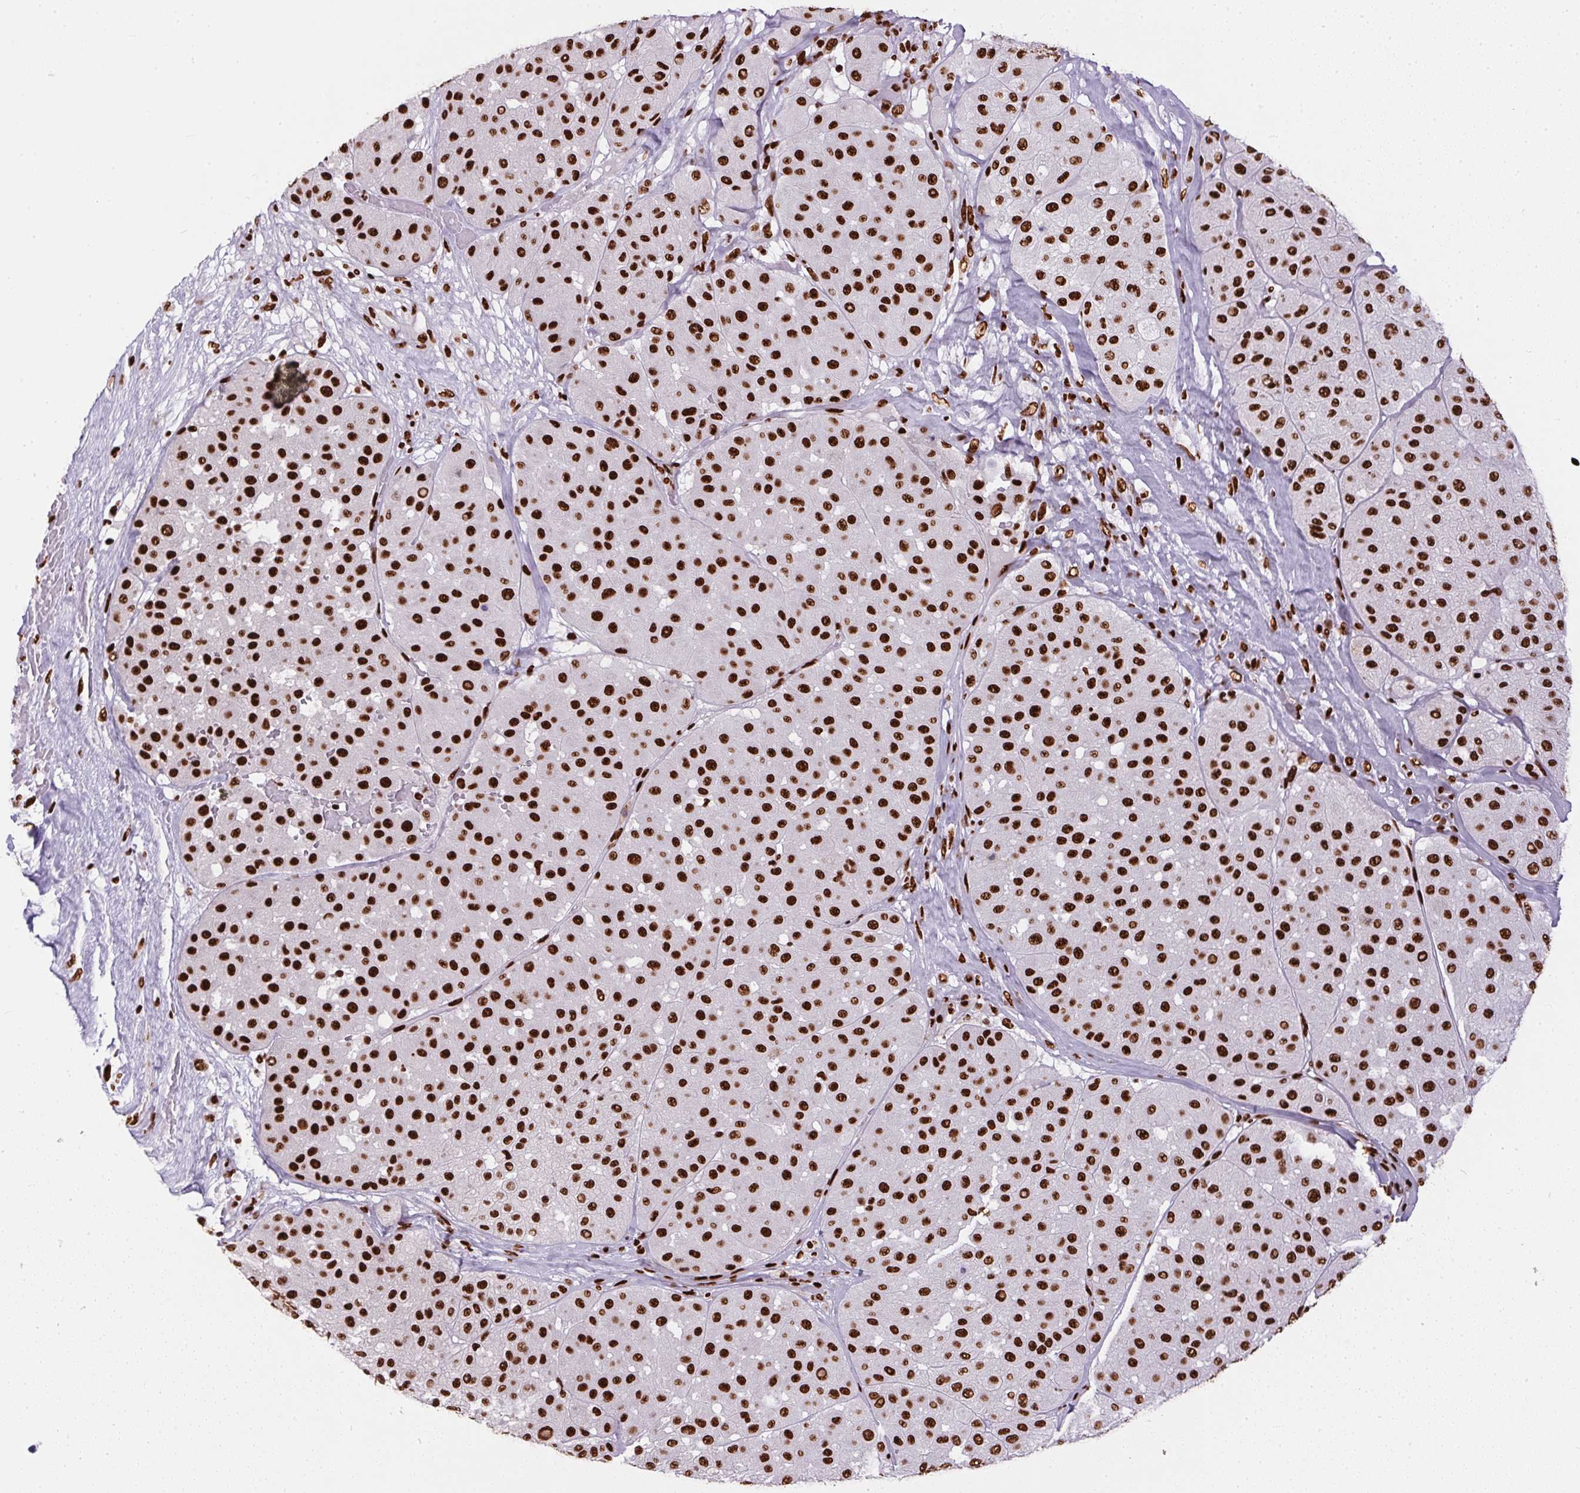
{"staining": {"intensity": "strong", "quantity": ">75%", "location": "nuclear"}, "tissue": "melanoma", "cell_type": "Tumor cells", "image_type": "cancer", "snomed": [{"axis": "morphology", "description": "Malignant melanoma, Metastatic site"}, {"axis": "topography", "description": "Smooth muscle"}], "caption": "The micrograph exhibits a brown stain indicating the presence of a protein in the nuclear of tumor cells in melanoma. Using DAB (3,3'-diaminobenzidine) (brown) and hematoxylin (blue) stains, captured at high magnification using brightfield microscopy.", "gene": "PAGE3", "patient": {"sex": "male", "age": 41}}